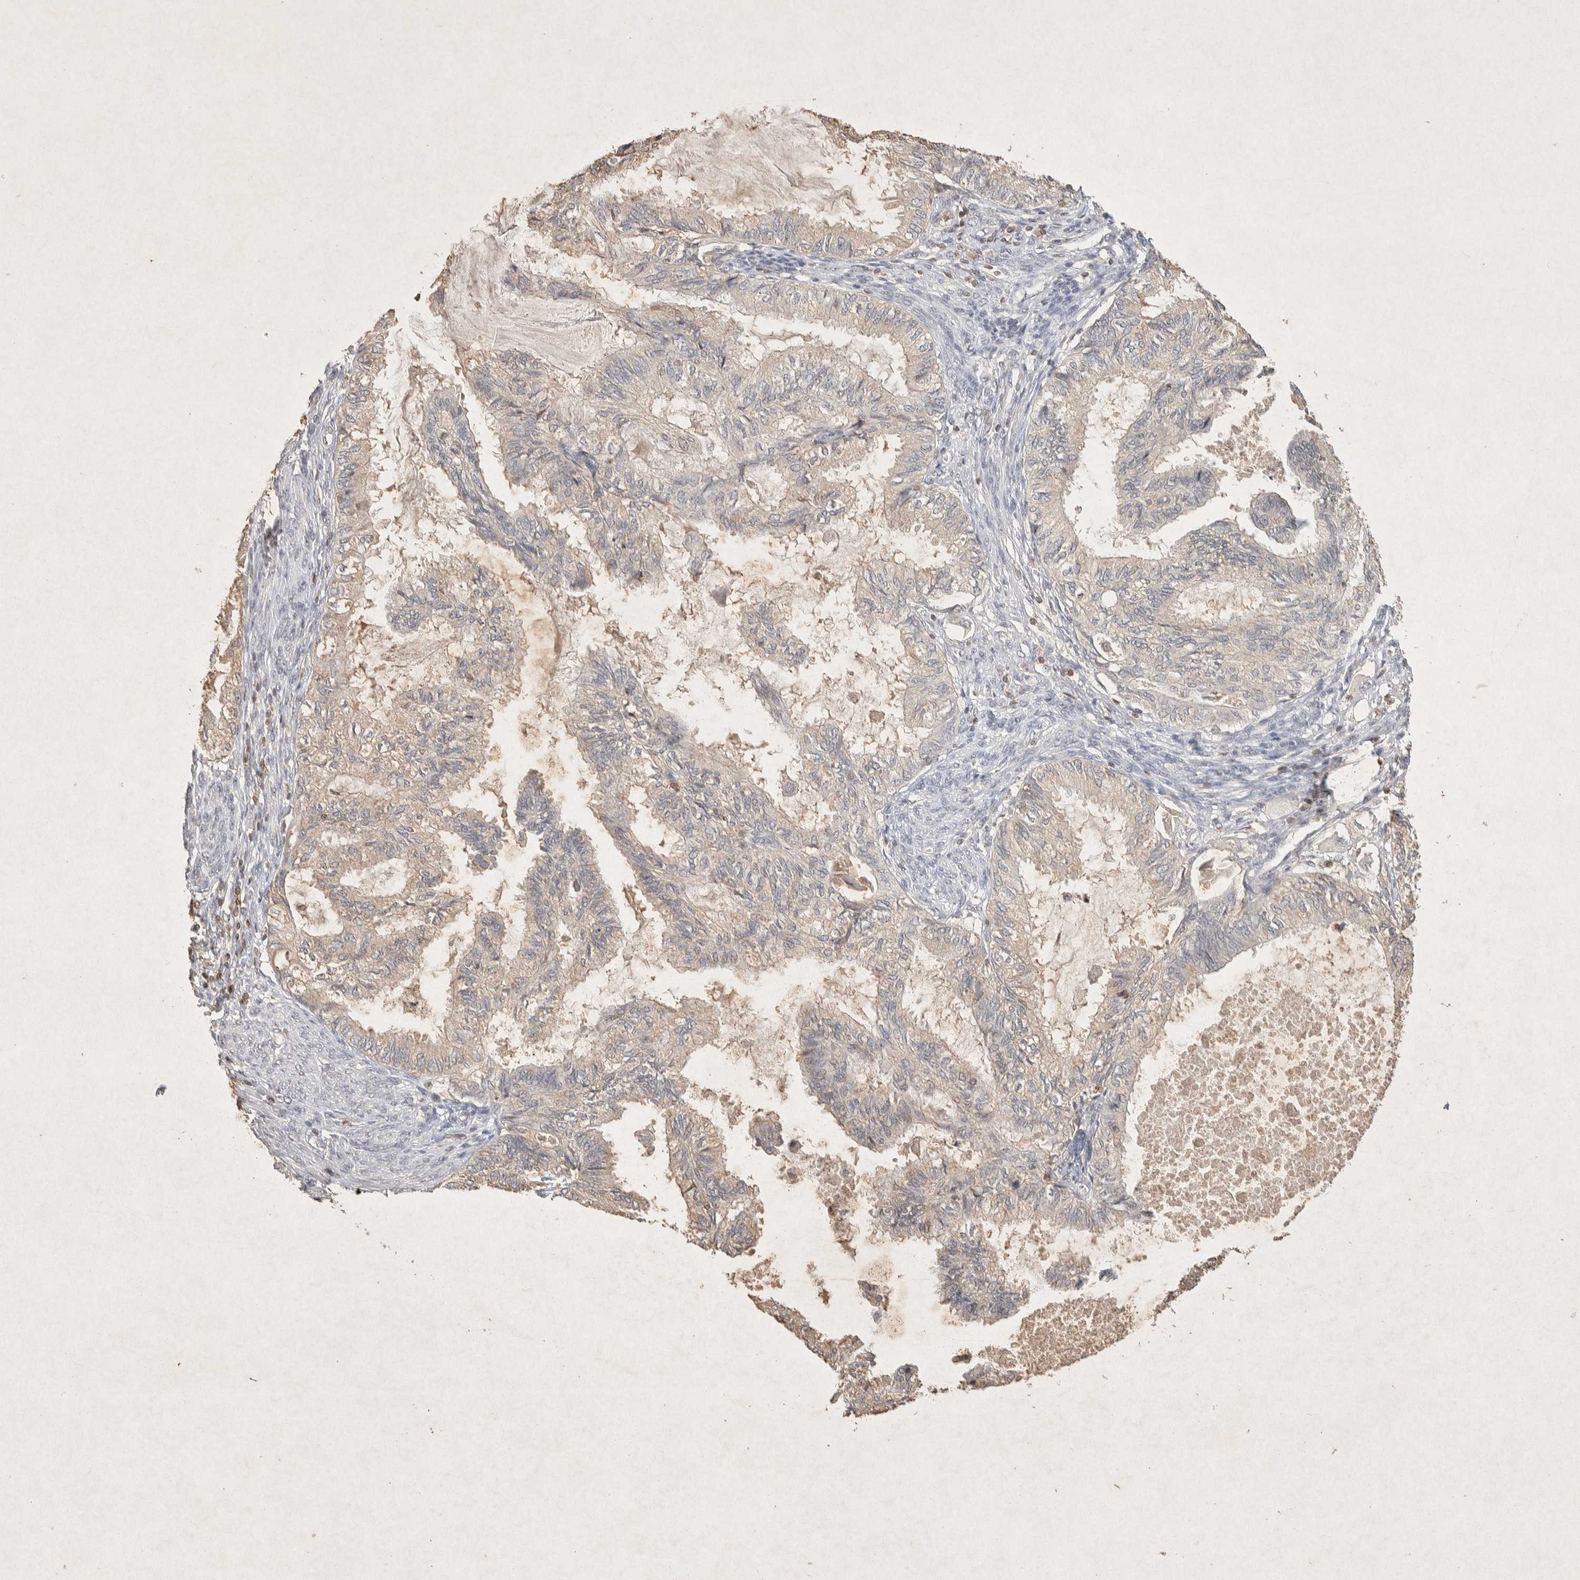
{"staining": {"intensity": "weak", "quantity": "<25%", "location": "cytoplasmic/membranous"}, "tissue": "cervical cancer", "cell_type": "Tumor cells", "image_type": "cancer", "snomed": [{"axis": "morphology", "description": "Normal tissue, NOS"}, {"axis": "morphology", "description": "Adenocarcinoma, NOS"}, {"axis": "topography", "description": "Cervix"}, {"axis": "topography", "description": "Endometrium"}], "caption": "Immunohistochemistry of cervical adenocarcinoma demonstrates no staining in tumor cells.", "gene": "RAC2", "patient": {"sex": "female", "age": 86}}